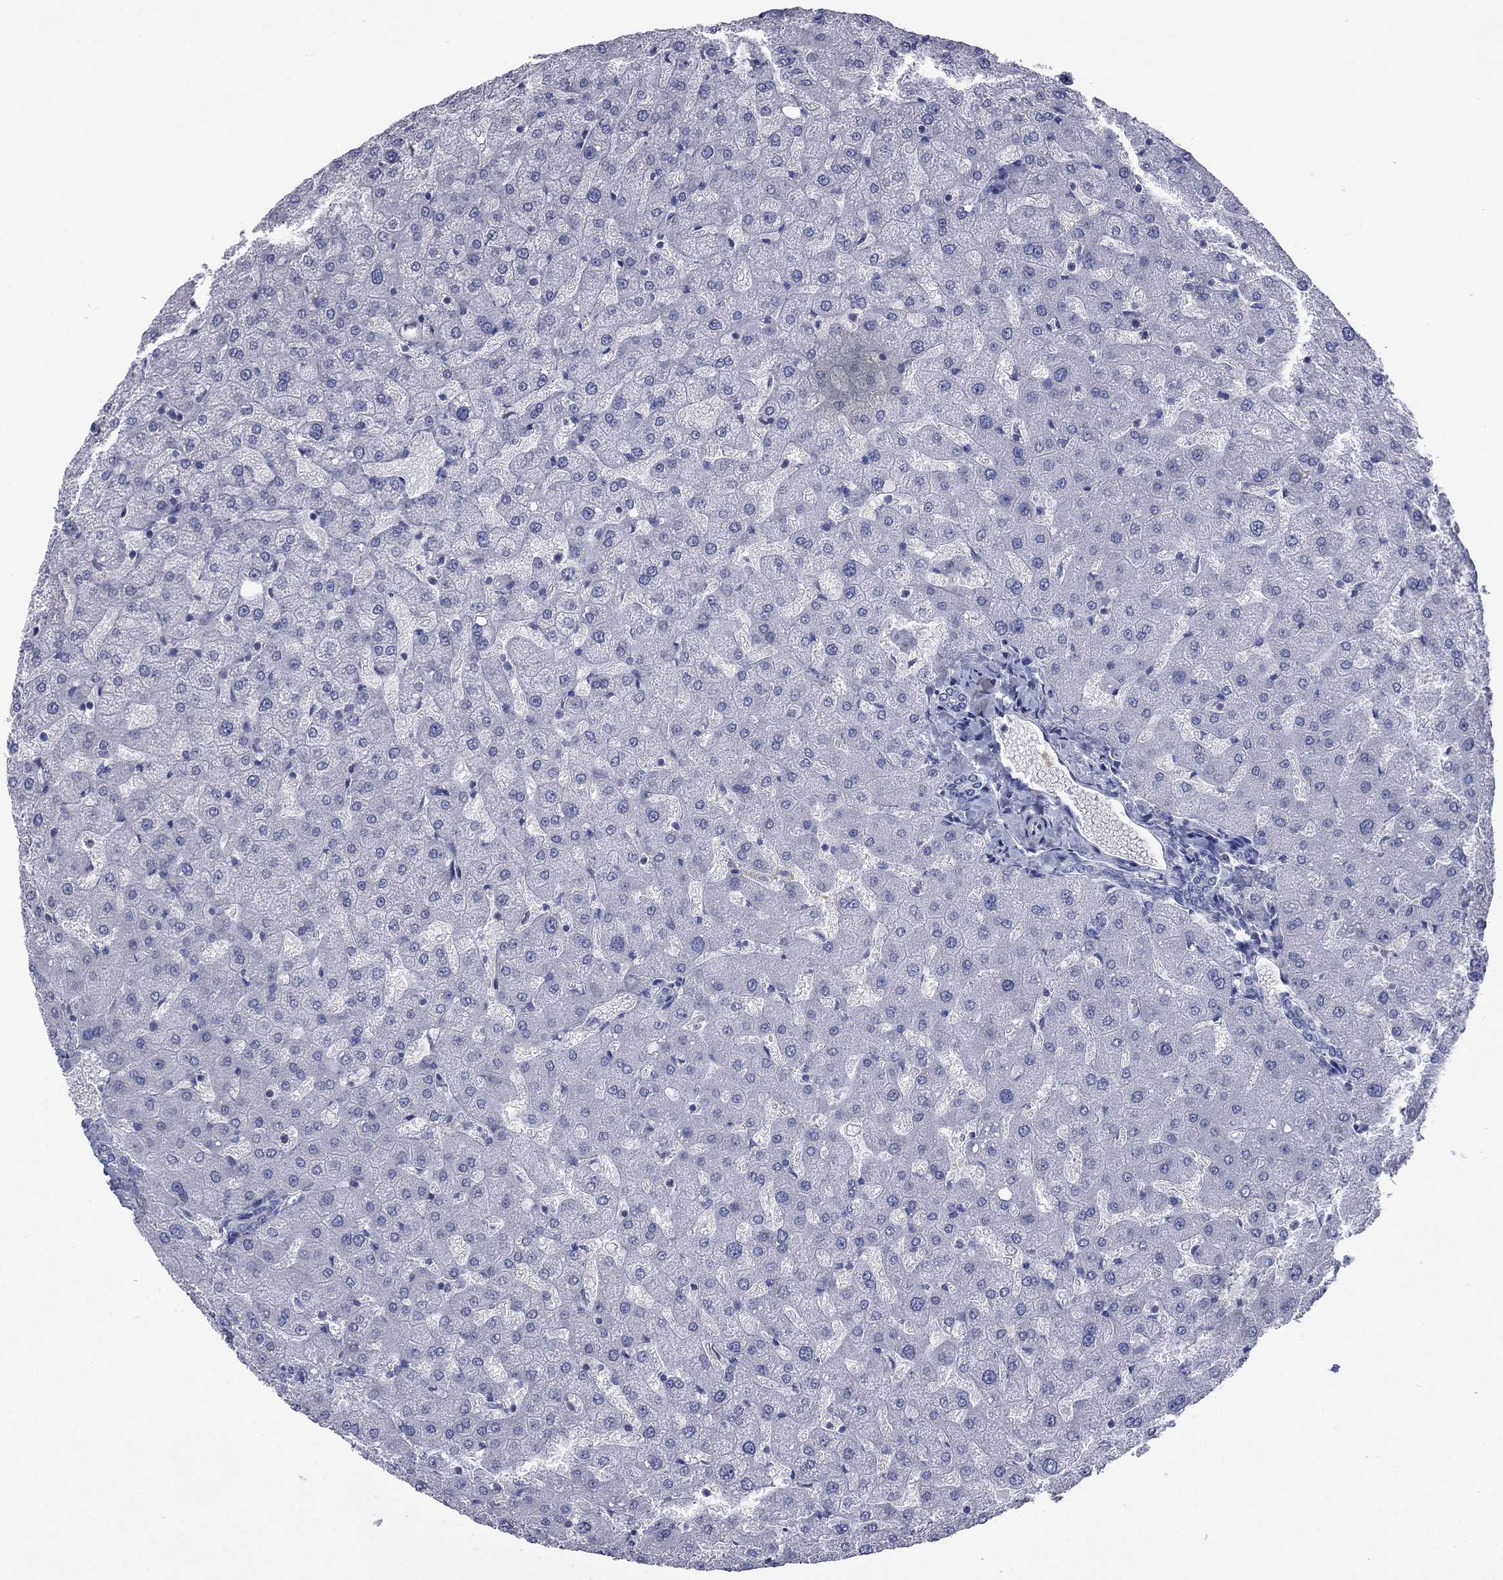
{"staining": {"intensity": "negative", "quantity": "none", "location": "none"}, "tissue": "liver", "cell_type": "Cholangiocytes", "image_type": "normal", "snomed": [{"axis": "morphology", "description": "Normal tissue, NOS"}, {"axis": "topography", "description": "Liver"}], "caption": "An image of human liver is negative for staining in cholangiocytes. (Brightfield microscopy of DAB immunohistochemistry (IHC) at high magnification).", "gene": "ACTL7B", "patient": {"sex": "female", "age": 50}}